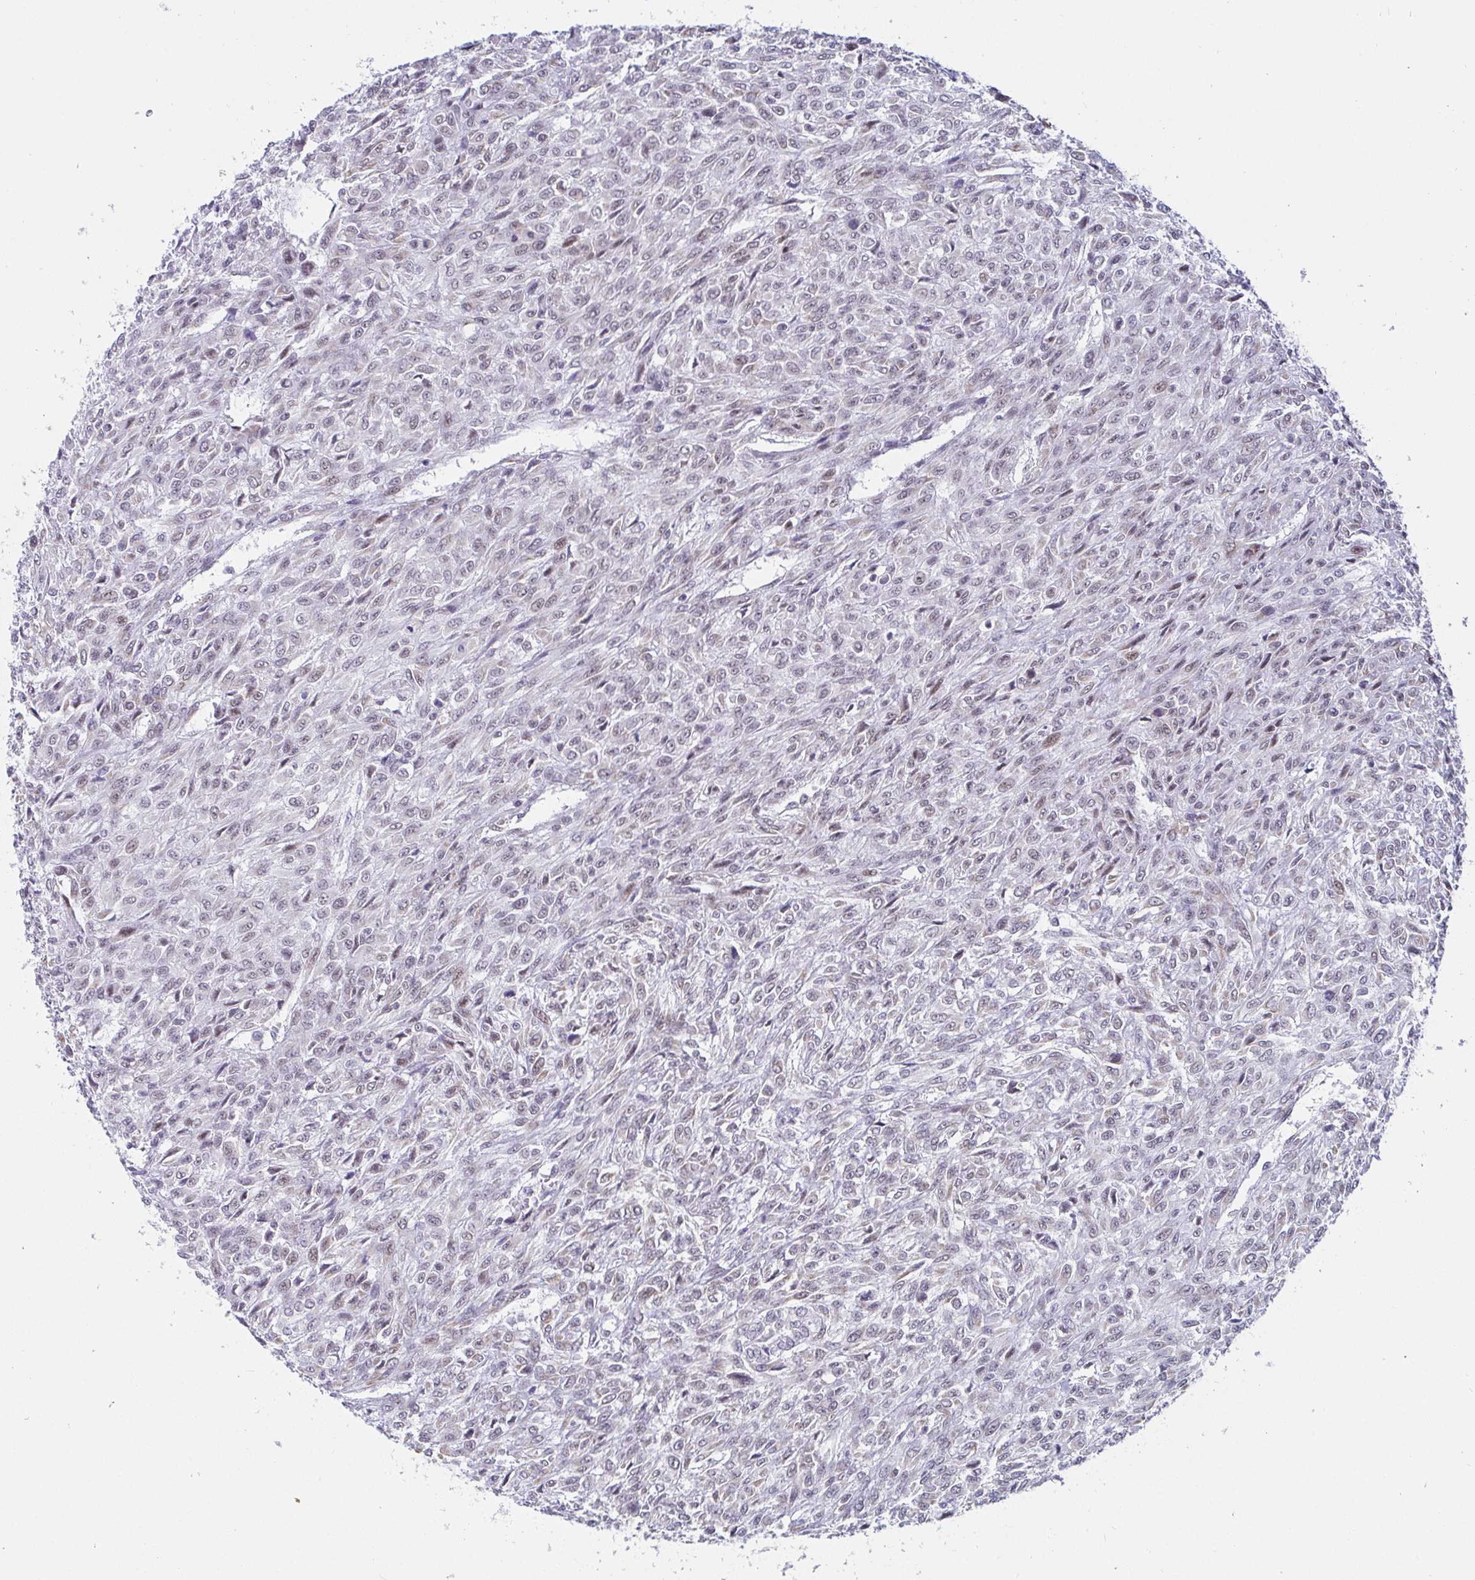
{"staining": {"intensity": "weak", "quantity": "<25%", "location": "nuclear"}, "tissue": "renal cancer", "cell_type": "Tumor cells", "image_type": "cancer", "snomed": [{"axis": "morphology", "description": "Adenocarcinoma, NOS"}, {"axis": "topography", "description": "Kidney"}], "caption": "Immunohistochemical staining of renal cancer demonstrates no significant staining in tumor cells.", "gene": "WDR72", "patient": {"sex": "male", "age": 58}}